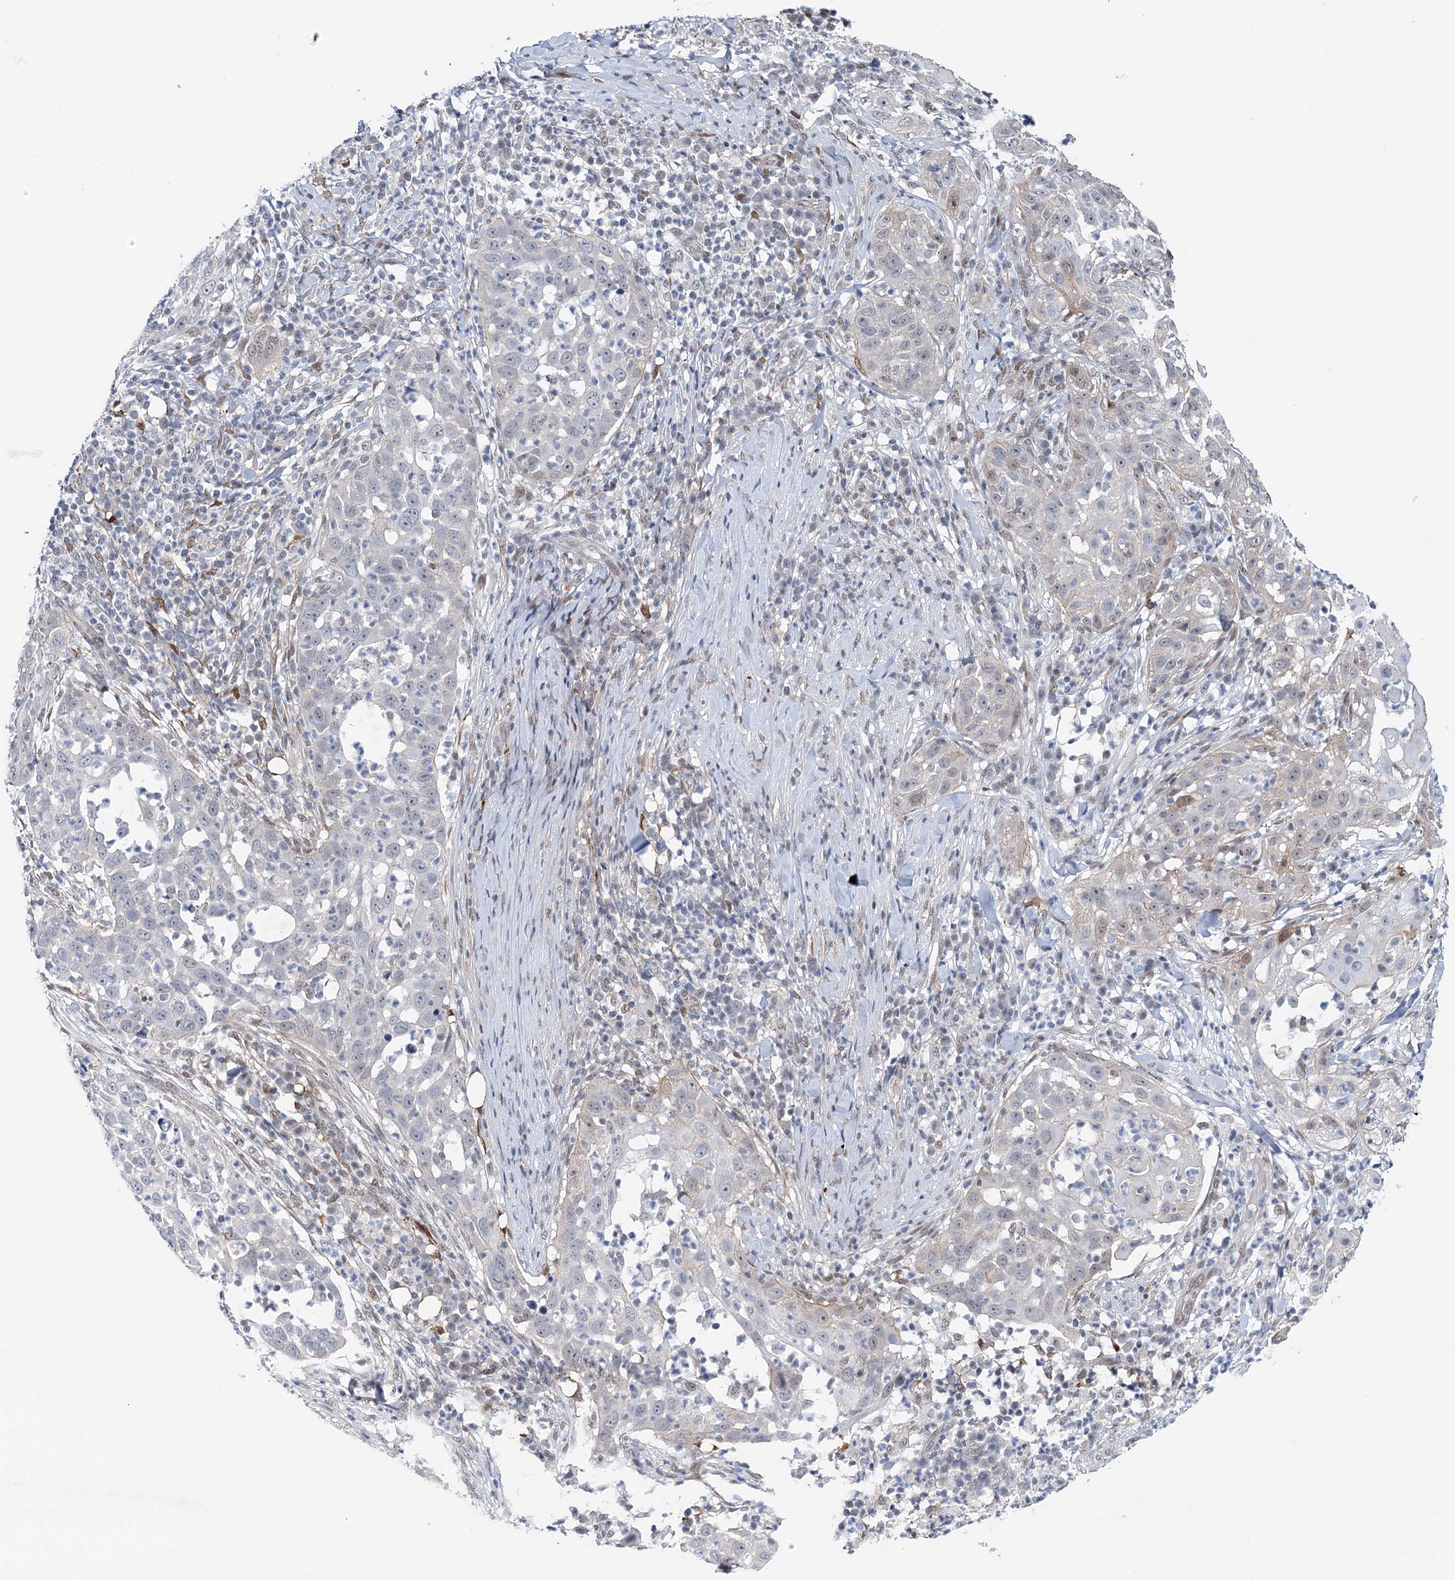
{"staining": {"intensity": "negative", "quantity": "none", "location": "none"}, "tissue": "skin cancer", "cell_type": "Tumor cells", "image_type": "cancer", "snomed": [{"axis": "morphology", "description": "Squamous cell carcinoma, NOS"}, {"axis": "topography", "description": "Skin"}], "caption": "Protein analysis of skin cancer reveals no significant positivity in tumor cells.", "gene": "FAM53A", "patient": {"sex": "female", "age": 44}}